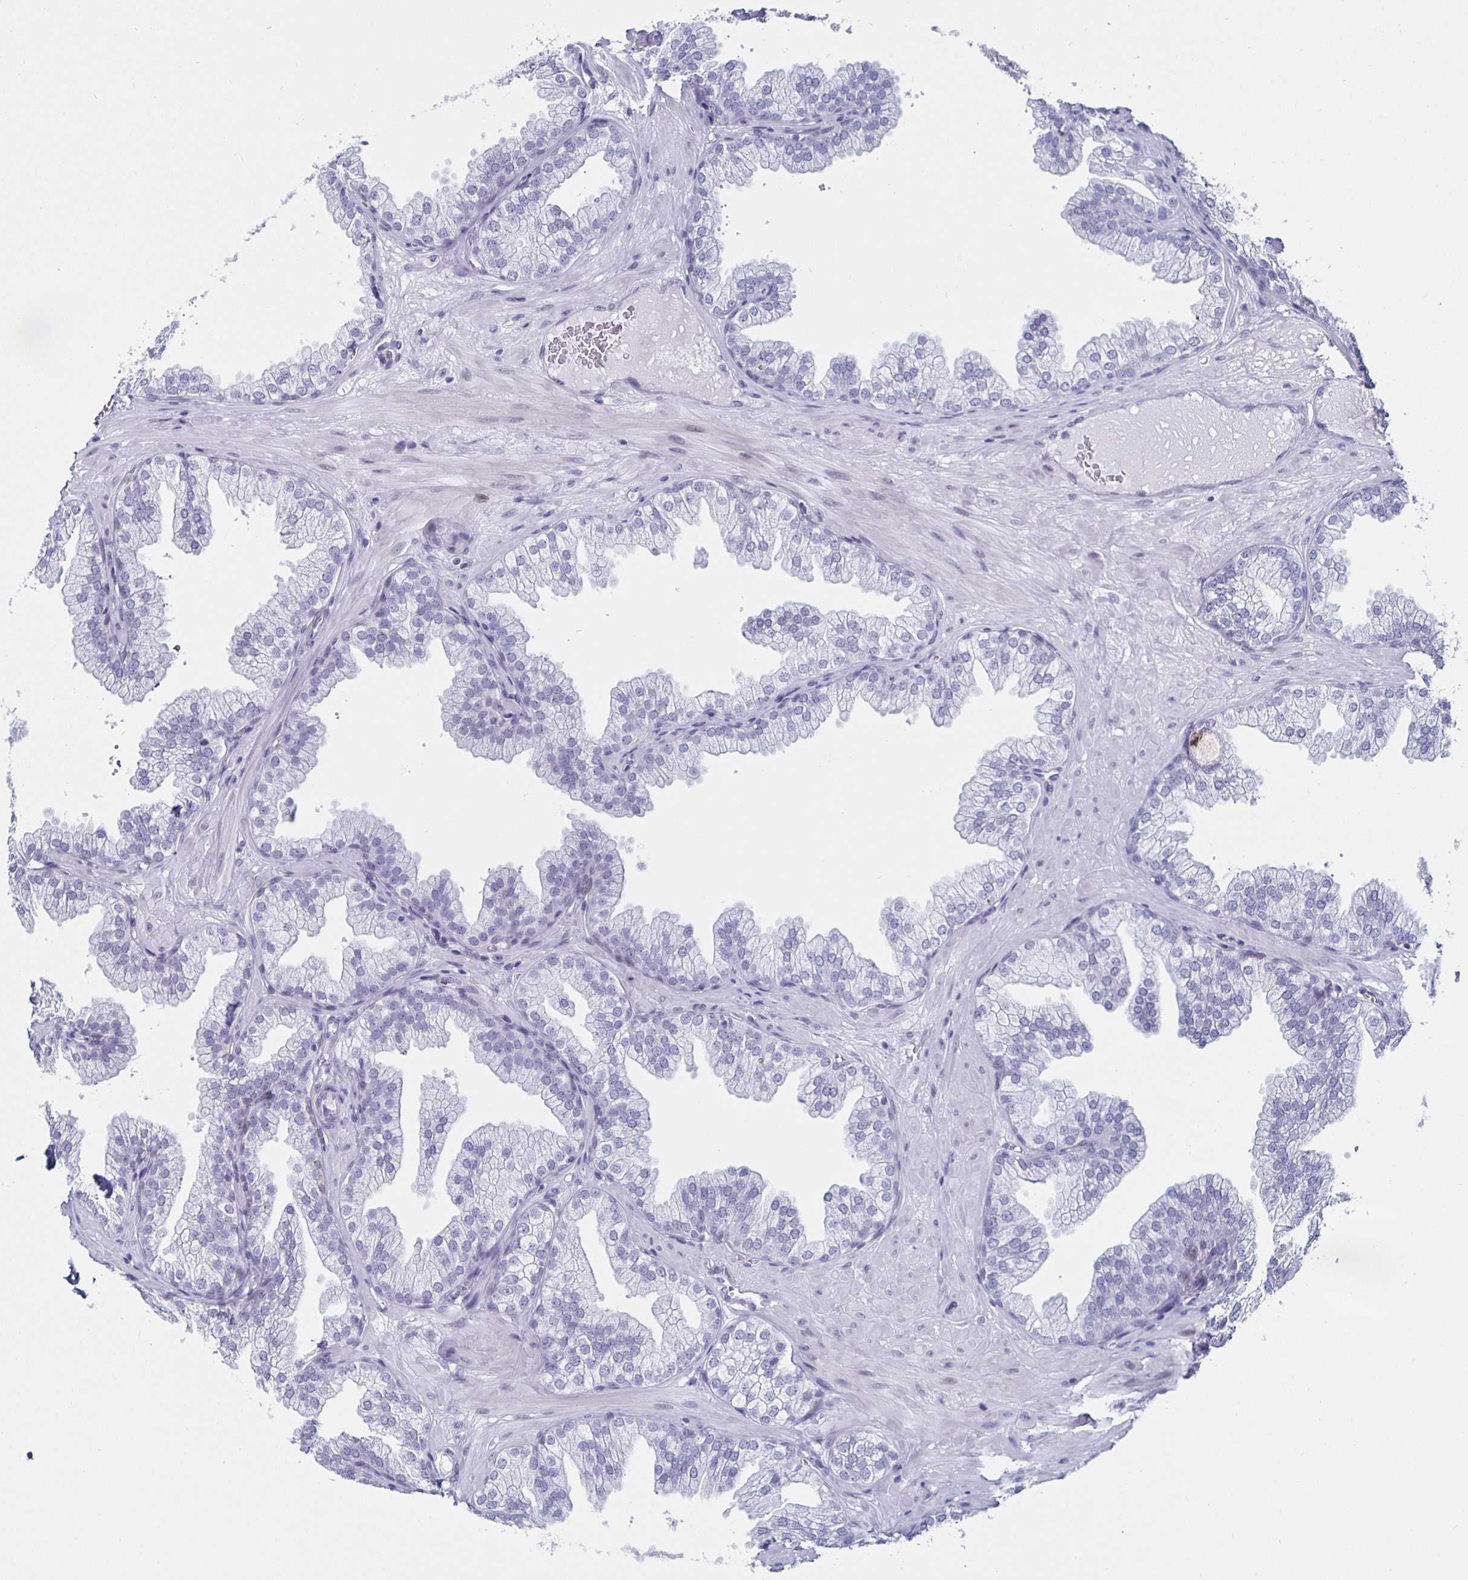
{"staining": {"intensity": "negative", "quantity": "none", "location": "none"}, "tissue": "prostate", "cell_type": "Glandular cells", "image_type": "normal", "snomed": [{"axis": "morphology", "description": "Normal tissue, NOS"}, {"axis": "topography", "description": "Prostate"}], "caption": "This is a micrograph of immunohistochemistry staining of unremarkable prostate, which shows no expression in glandular cells.", "gene": "KRT4", "patient": {"sex": "male", "age": 37}}